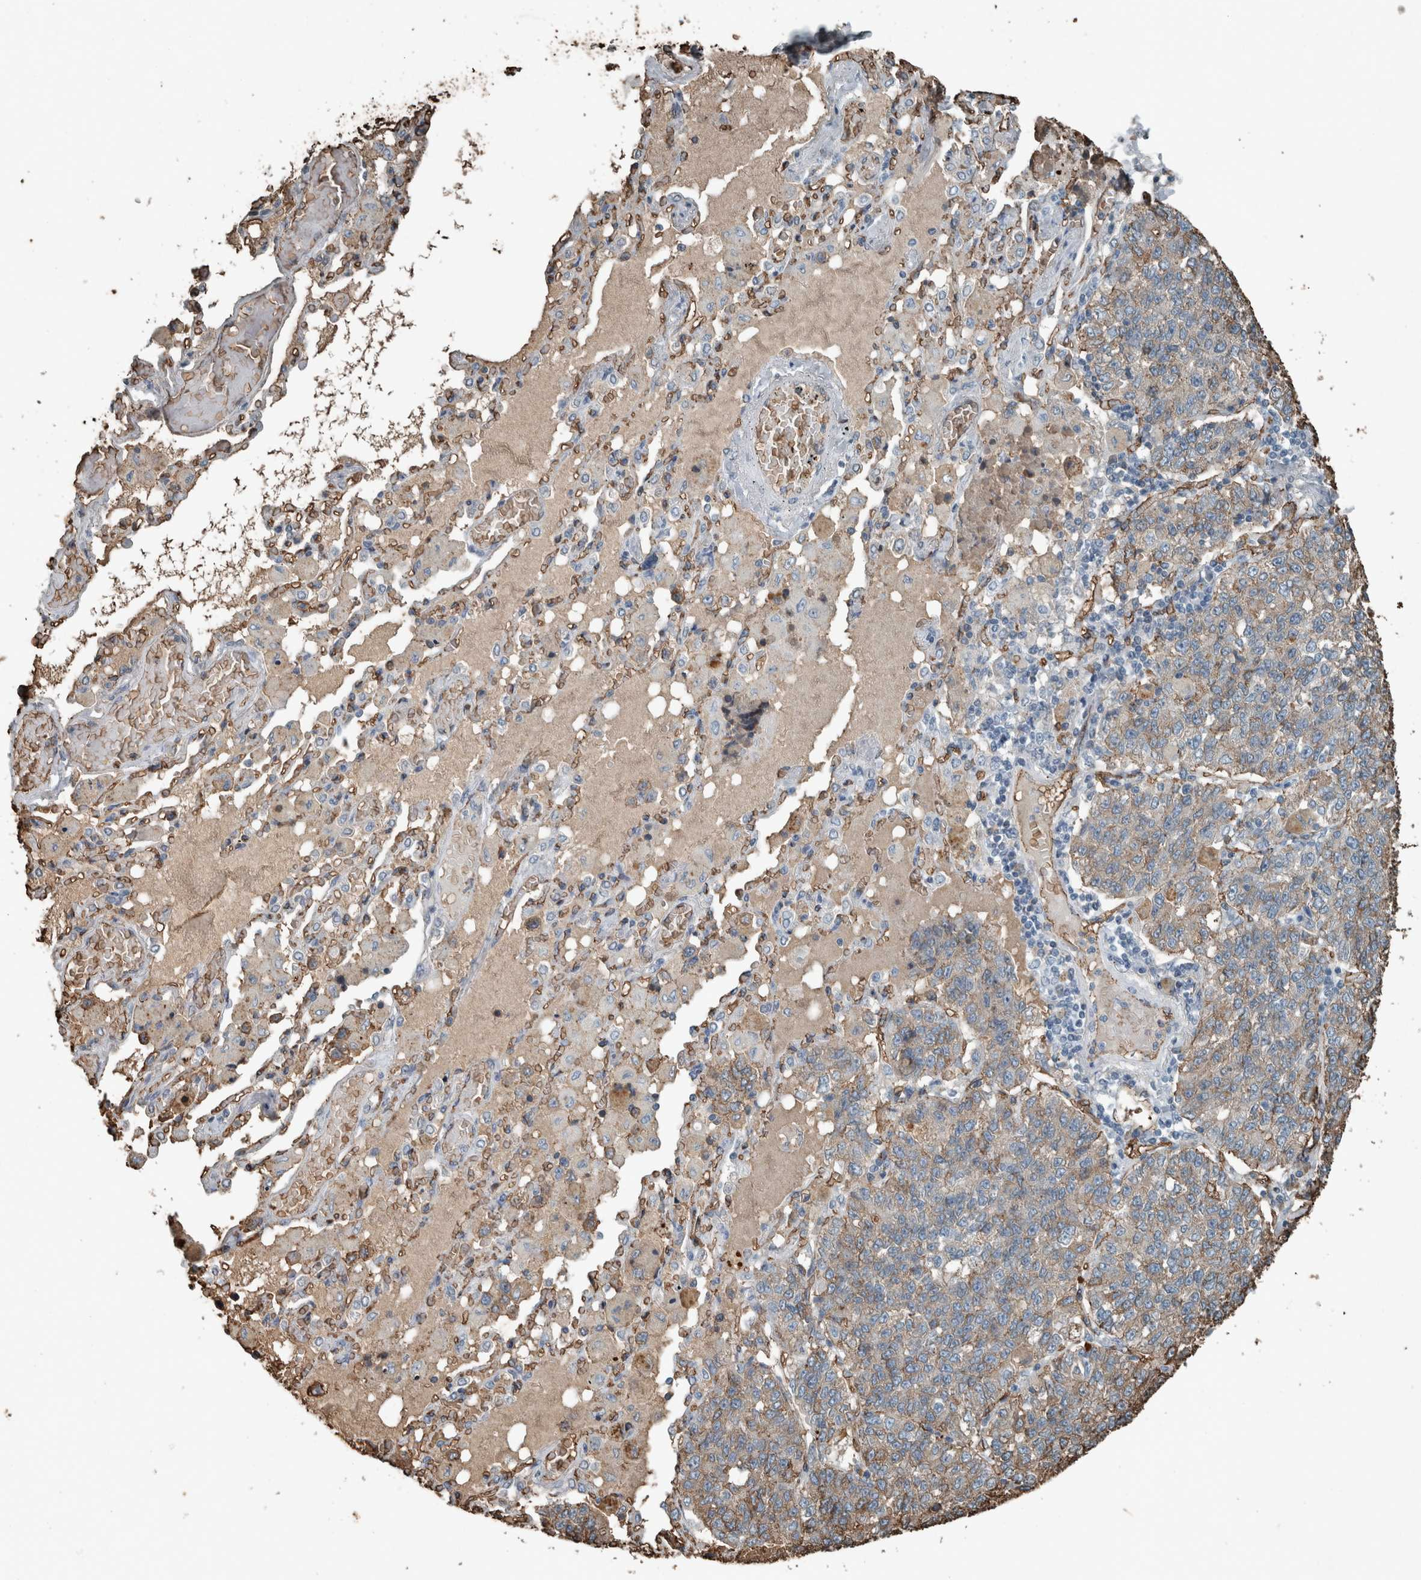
{"staining": {"intensity": "weak", "quantity": "25%-75%", "location": "cytoplasmic/membranous"}, "tissue": "lung cancer", "cell_type": "Tumor cells", "image_type": "cancer", "snomed": [{"axis": "morphology", "description": "Adenocarcinoma, NOS"}, {"axis": "topography", "description": "Lung"}], "caption": "Tumor cells exhibit low levels of weak cytoplasmic/membranous staining in about 25%-75% of cells in human lung cancer. (Brightfield microscopy of DAB IHC at high magnification).", "gene": "LBP", "patient": {"sex": "male", "age": 49}}